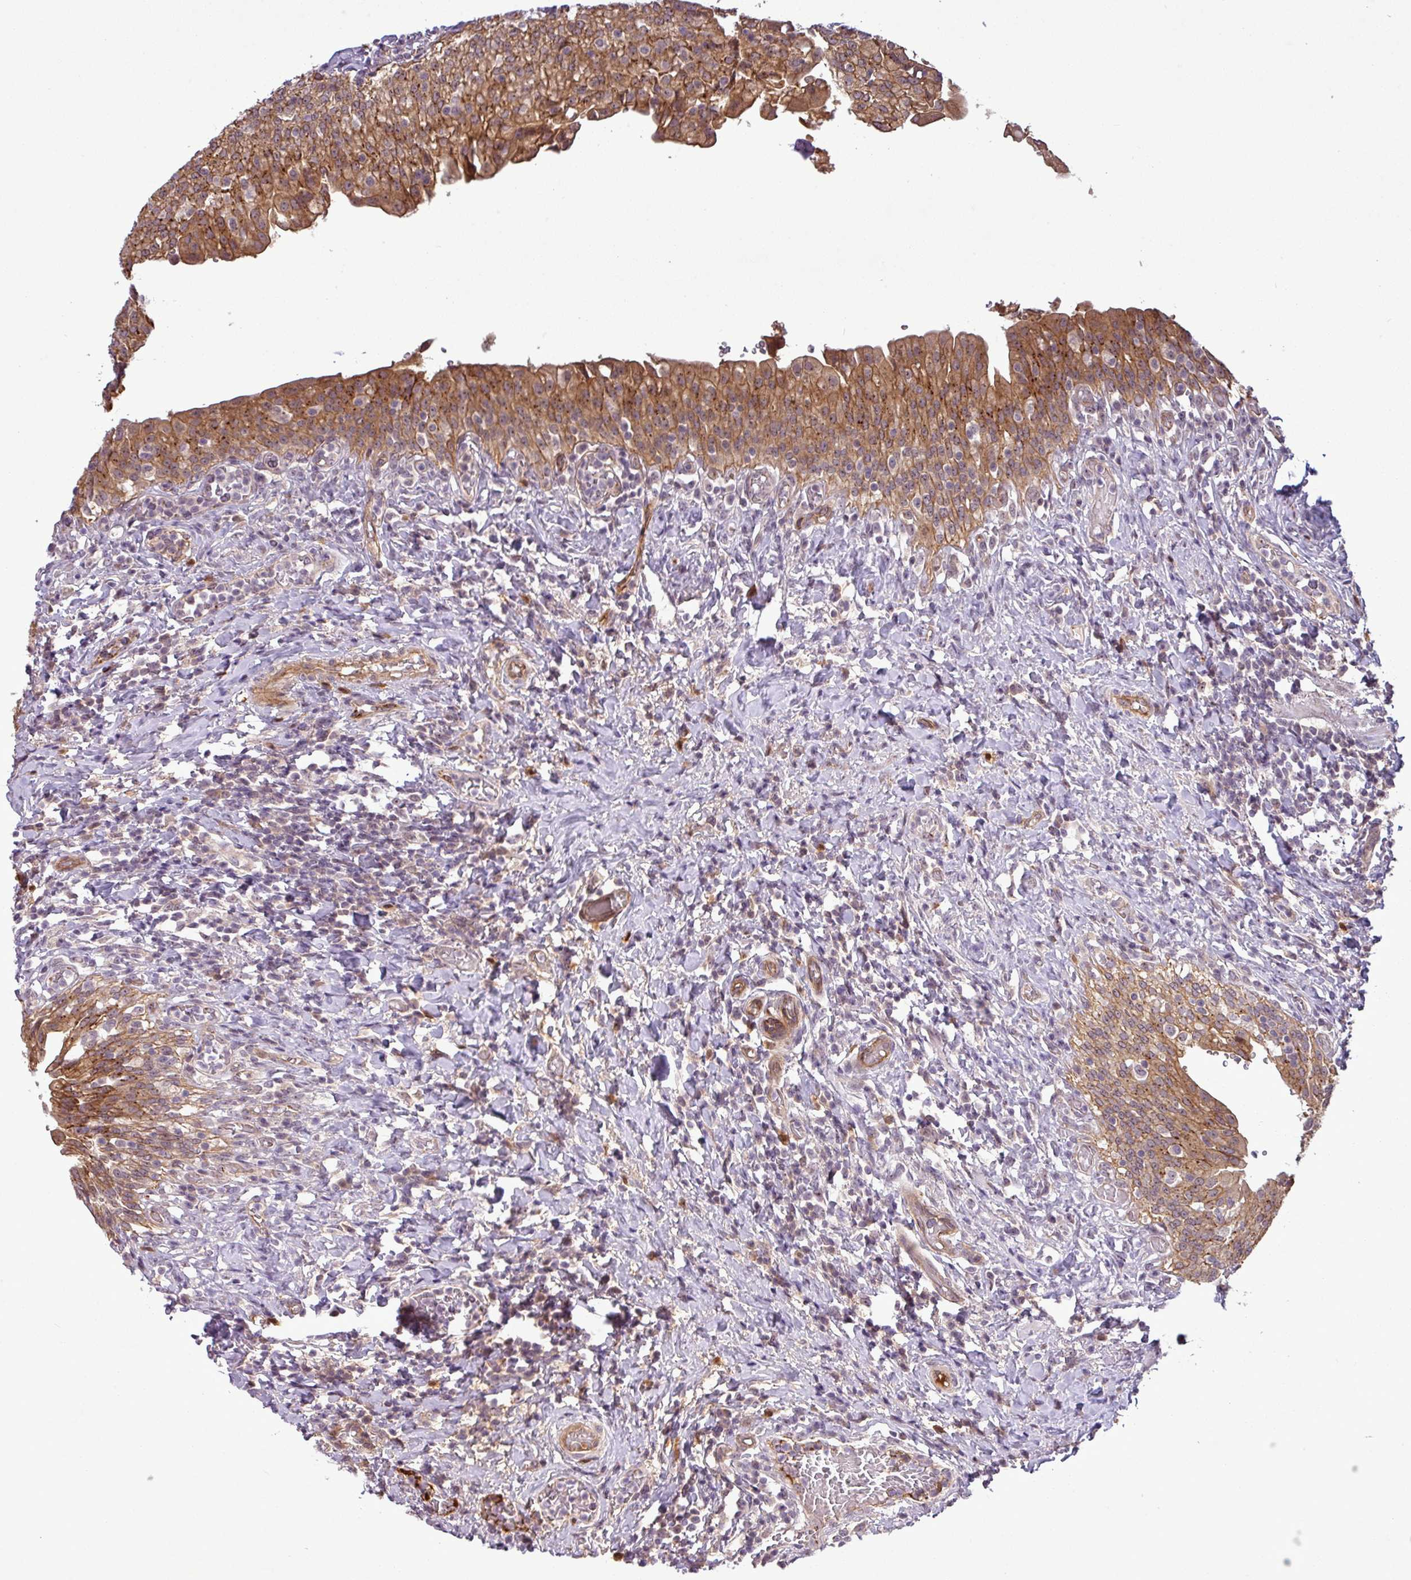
{"staining": {"intensity": "moderate", "quantity": ">75%", "location": "cytoplasmic/membranous,nuclear"}, "tissue": "urinary bladder", "cell_type": "Urothelial cells", "image_type": "normal", "snomed": [{"axis": "morphology", "description": "Normal tissue, NOS"}, {"axis": "morphology", "description": "Inflammation, NOS"}, {"axis": "topography", "description": "Urinary bladder"}], "caption": "A high-resolution photomicrograph shows immunohistochemistry staining of normal urinary bladder, which demonstrates moderate cytoplasmic/membranous,nuclear staining in approximately >75% of urothelial cells. The staining was performed using DAB (3,3'-diaminobenzidine) to visualize the protein expression in brown, while the nuclei were stained in blue with hematoxylin (Magnification: 20x).", "gene": "PCDH1", "patient": {"sex": "male", "age": 64}}